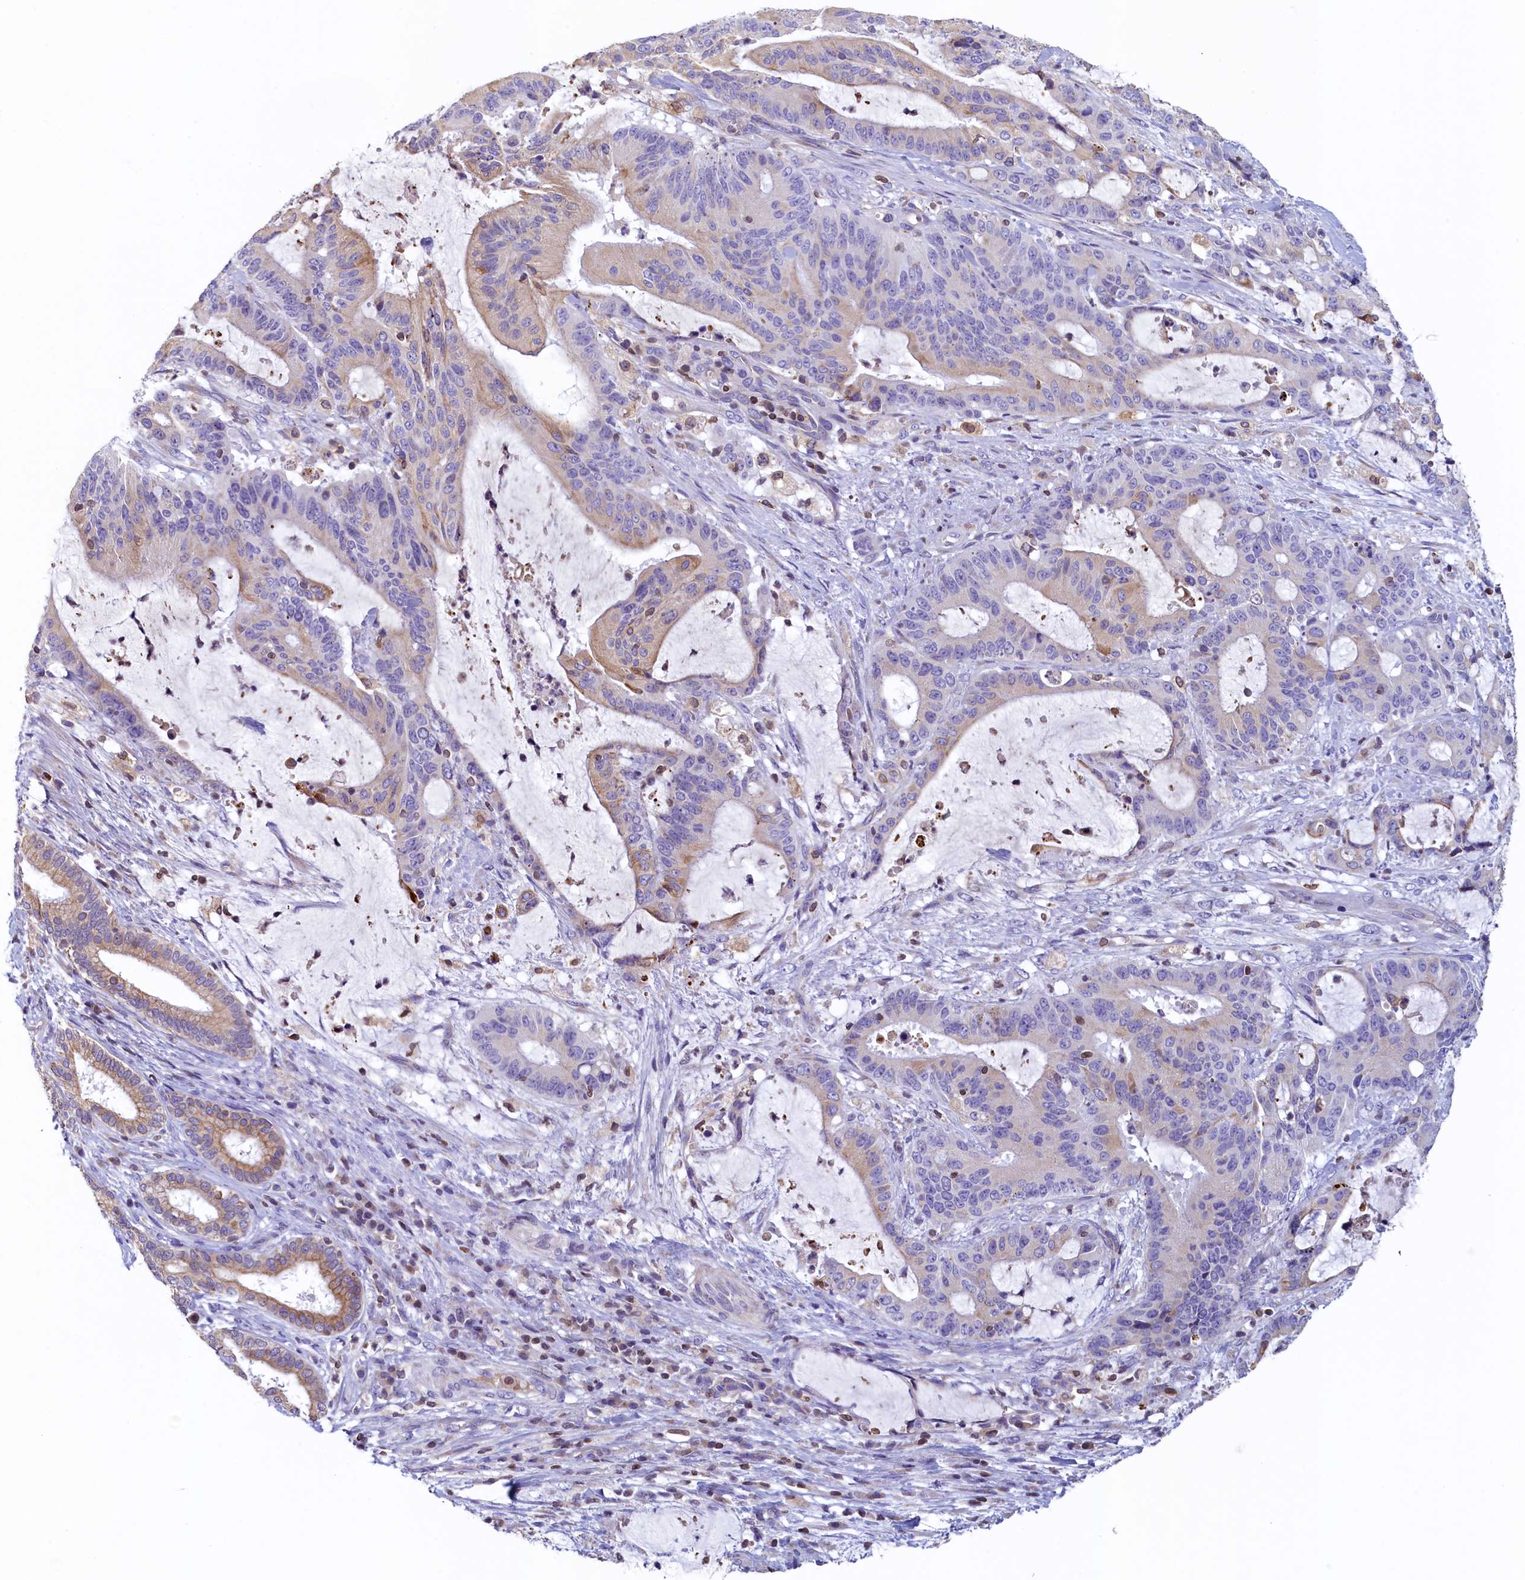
{"staining": {"intensity": "weak", "quantity": "<25%", "location": "cytoplasmic/membranous"}, "tissue": "liver cancer", "cell_type": "Tumor cells", "image_type": "cancer", "snomed": [{"axis": "morphology", "description": "Normal tissue, NOS"}, {"axis": "morphology", "description": "Cholangiocarcinoma"}, {"axis": "topography", "description": "Liver"}, {"axis": "topography", "description": "Peripheral nerve tissue"}], "caption": "This is an immunohistochemistry photomicrograph of human cholangiocarcinoma (liver). There is no positivity in tumor cells.", "gene": "TRAF3IP3", "patient": {"sex": "female", "age": 73}}